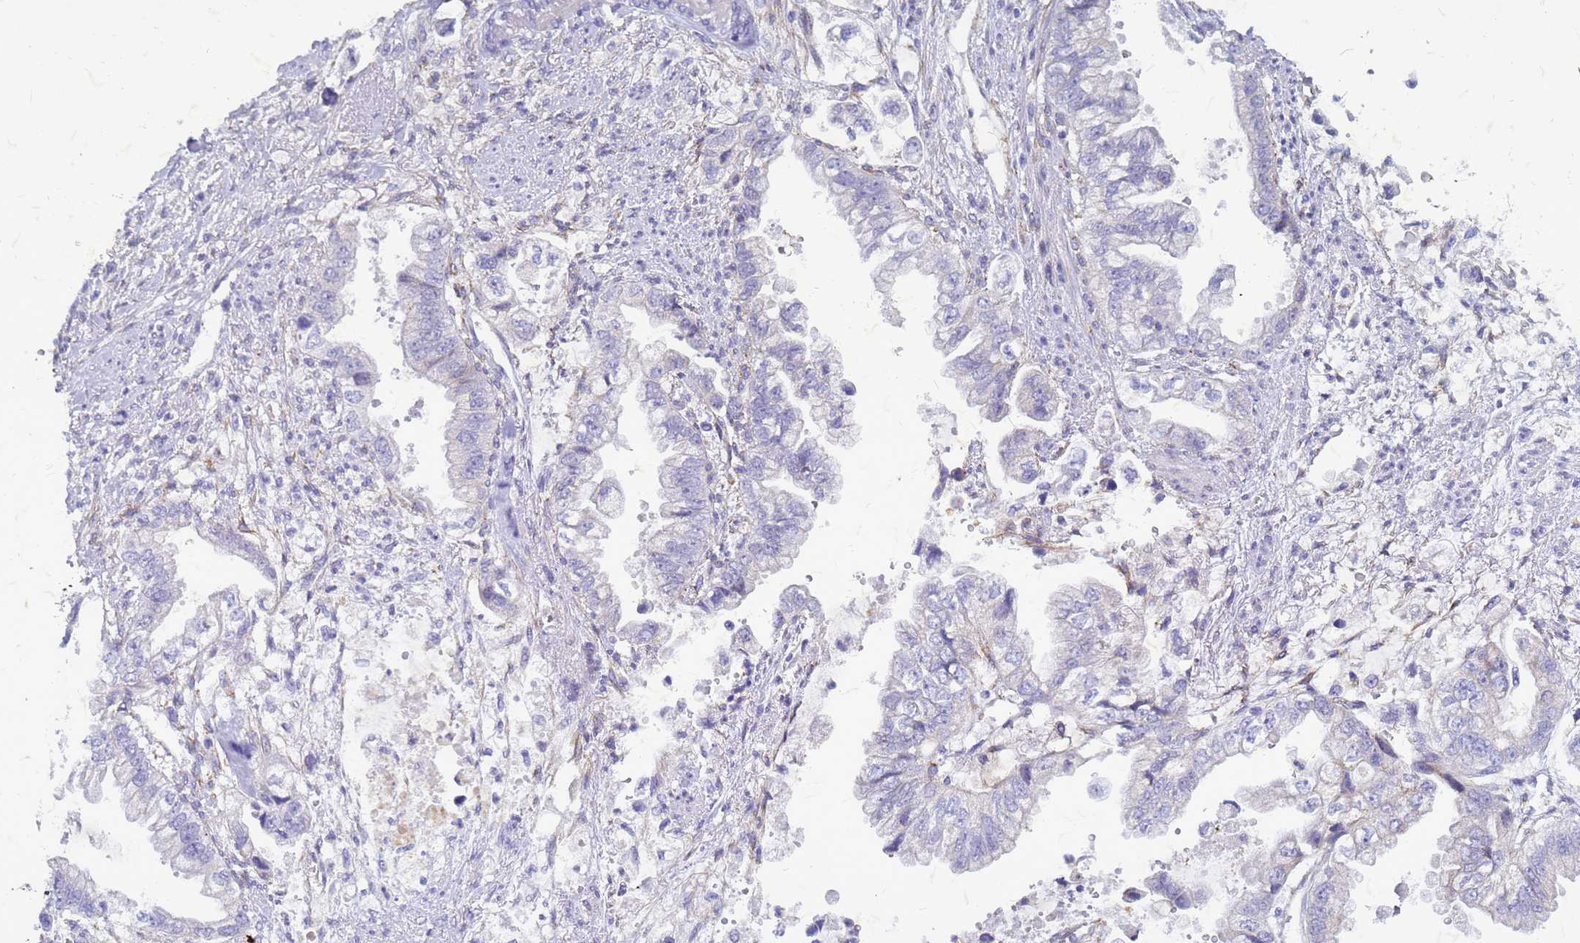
{"staining": {"intensity": "negative", "quantity": "none", "location": "none"}, "tissue": "stomach cancer", "cell_type": "Tumor cells", "image_type": "cancer", "snomed": [{"axis": "morphology", "description": "Adenocarcinoma, NOS"}, {"axis": "topography", "description": "Stomach"}], "caption": "High magnification brightfield microscopy of stomach cancer (adenocarcinoma) stained with DAB (brown) and counterstained with hematoxylin (blue): tumor cells show no significant positivity.", "gene": "TRIM64B", "patient": {"sex": "male", "age": 62}}